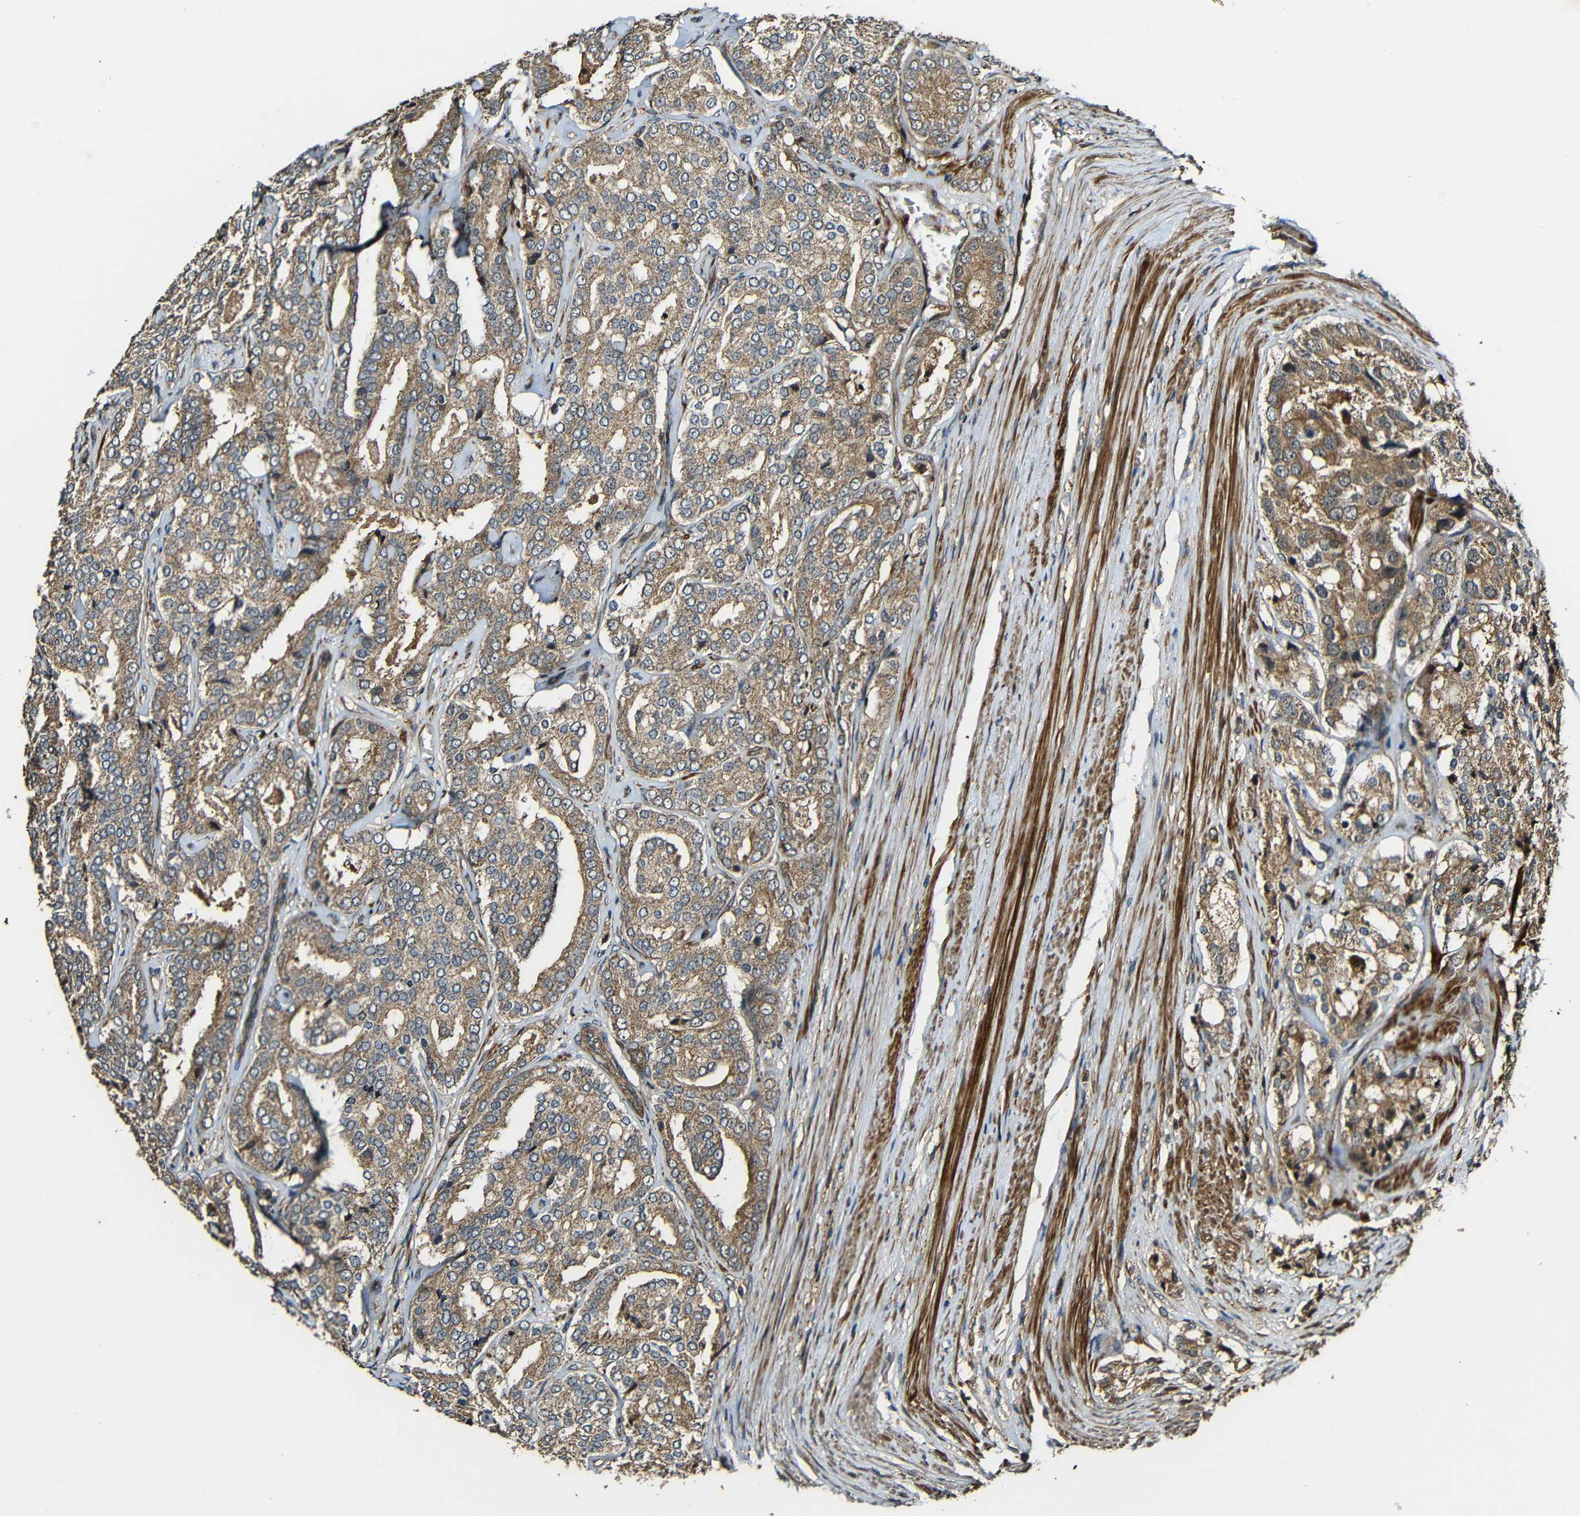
{"staining": {"intensity": "moderate", "quantity": ">75%", "location": "cytoplasmic/membranous"}, "tissue": "prostate cancer", "cell_type": "Tumor cells", "image_type": "cancer", "snomed": [{"axis": "morphology", "description": "Adenocarcinoma, High grade"}, {"axis": "topography", "description": "Prostate"}], "caption": "Protein staining of prostate cancer tissue reveals moderate cytoplasmic/membranous staining in about >75% of tumor cells. (DAB IHC with brightfield microscopy, high magnification).", "gene": "CASP8", "patient": {"sex": "male", "age": 65}}